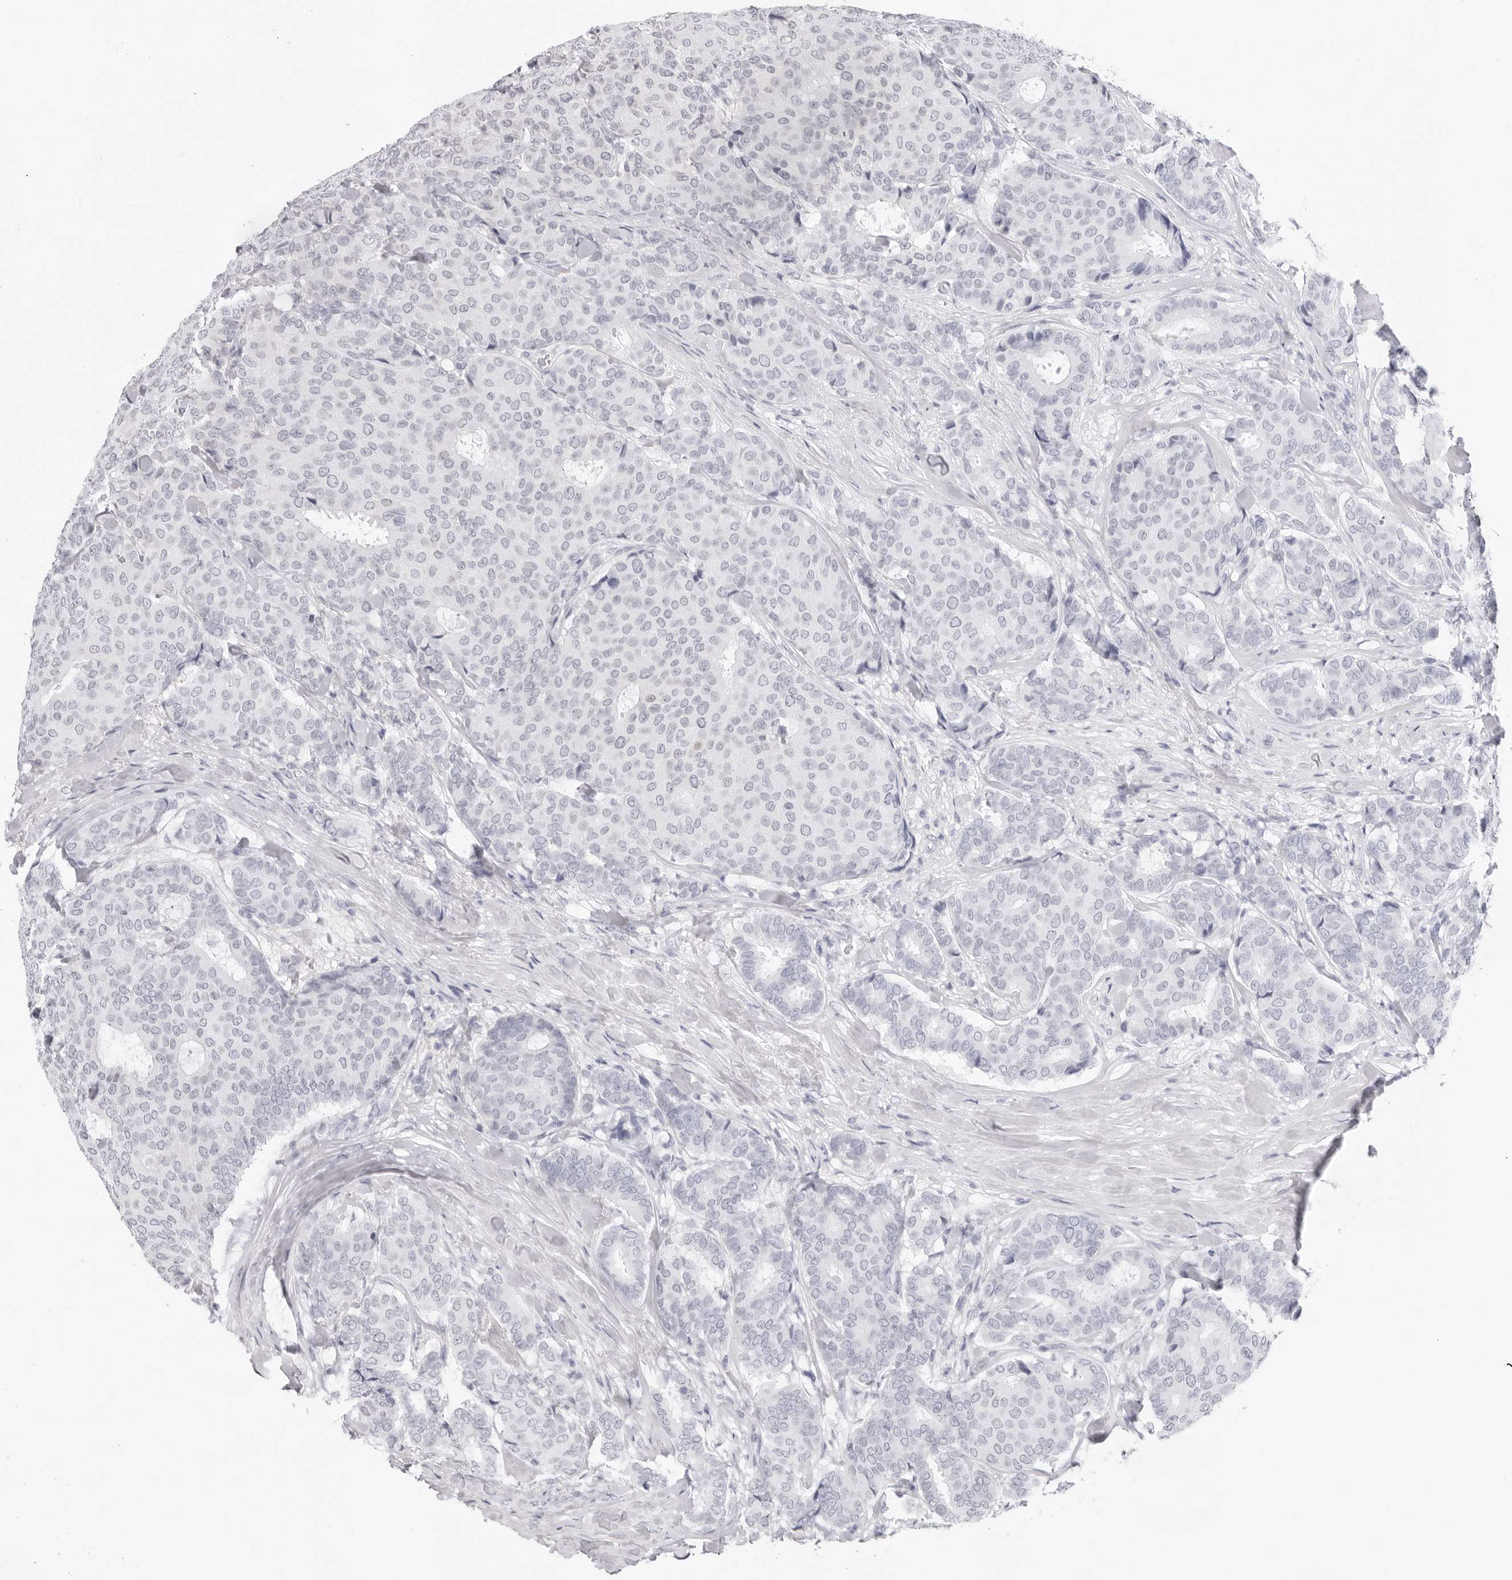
{"staining": {"intensity": "negative", "quantity": "none", "location": "none"}, "tissue": "breast cancer", "cell_type": "Tumor cells", "image_type": "cancer", "snomed": [{"axis": "morphology", "description": "Duct carcinoma"}, {"axis": "topography", "description": "Breast"}], "caption": "Tumor cells show no significant protein positivity in invasive ductal carcinoma (breast). Nuclei are stained in blue.", "gene": "FDPS", "patient": {"sex": "female", "age": 75}}